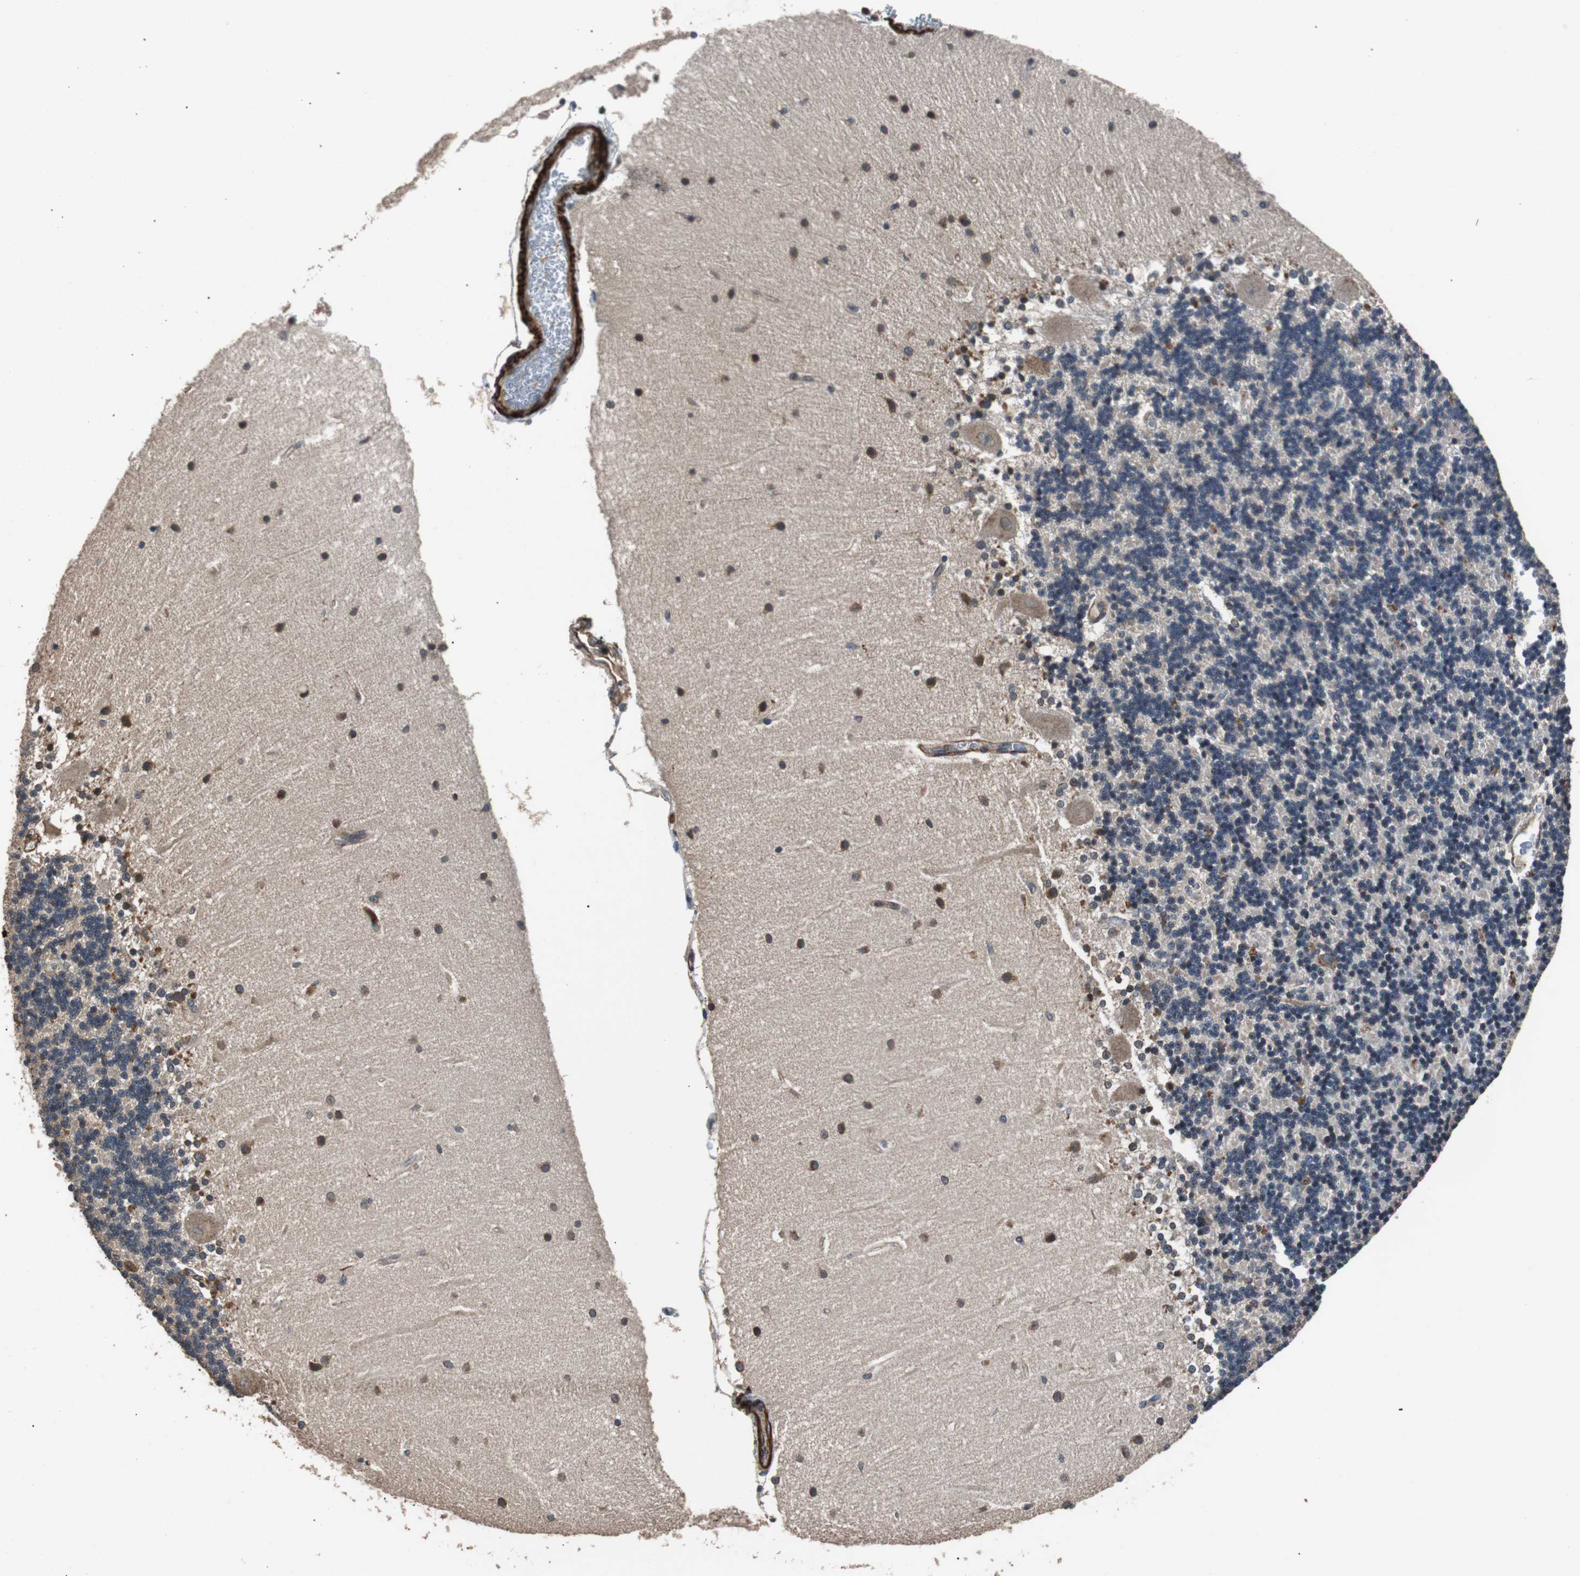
{"staining": {"intensity": "weak", "quantity": ">75%", "location": "cytoplasmic/membranous"}, "tissue": "cerebellum", "cell_type": "Cells in granular layer", "image_type": "normal", "snomed": [{"axis": "morphology", "description": "Normal tissue, NOS"}, {"axis": "topography", "description": "Cerebellum"}], "caption": "Immunohistochemical staining of normal cerebellum exhibits weak cytoplasmic/membranous protein positivity in approximately >75% of cells in granular layer. The staining was performed using DAB (3,3'-diaminobenzidine) to visualize the protein expression in brown, while the nuclei were stained in blue with hematoxylin (Magnification: 20x).", "gene": "PITRM1", "patient": {"sex": "female", "age": 54}}